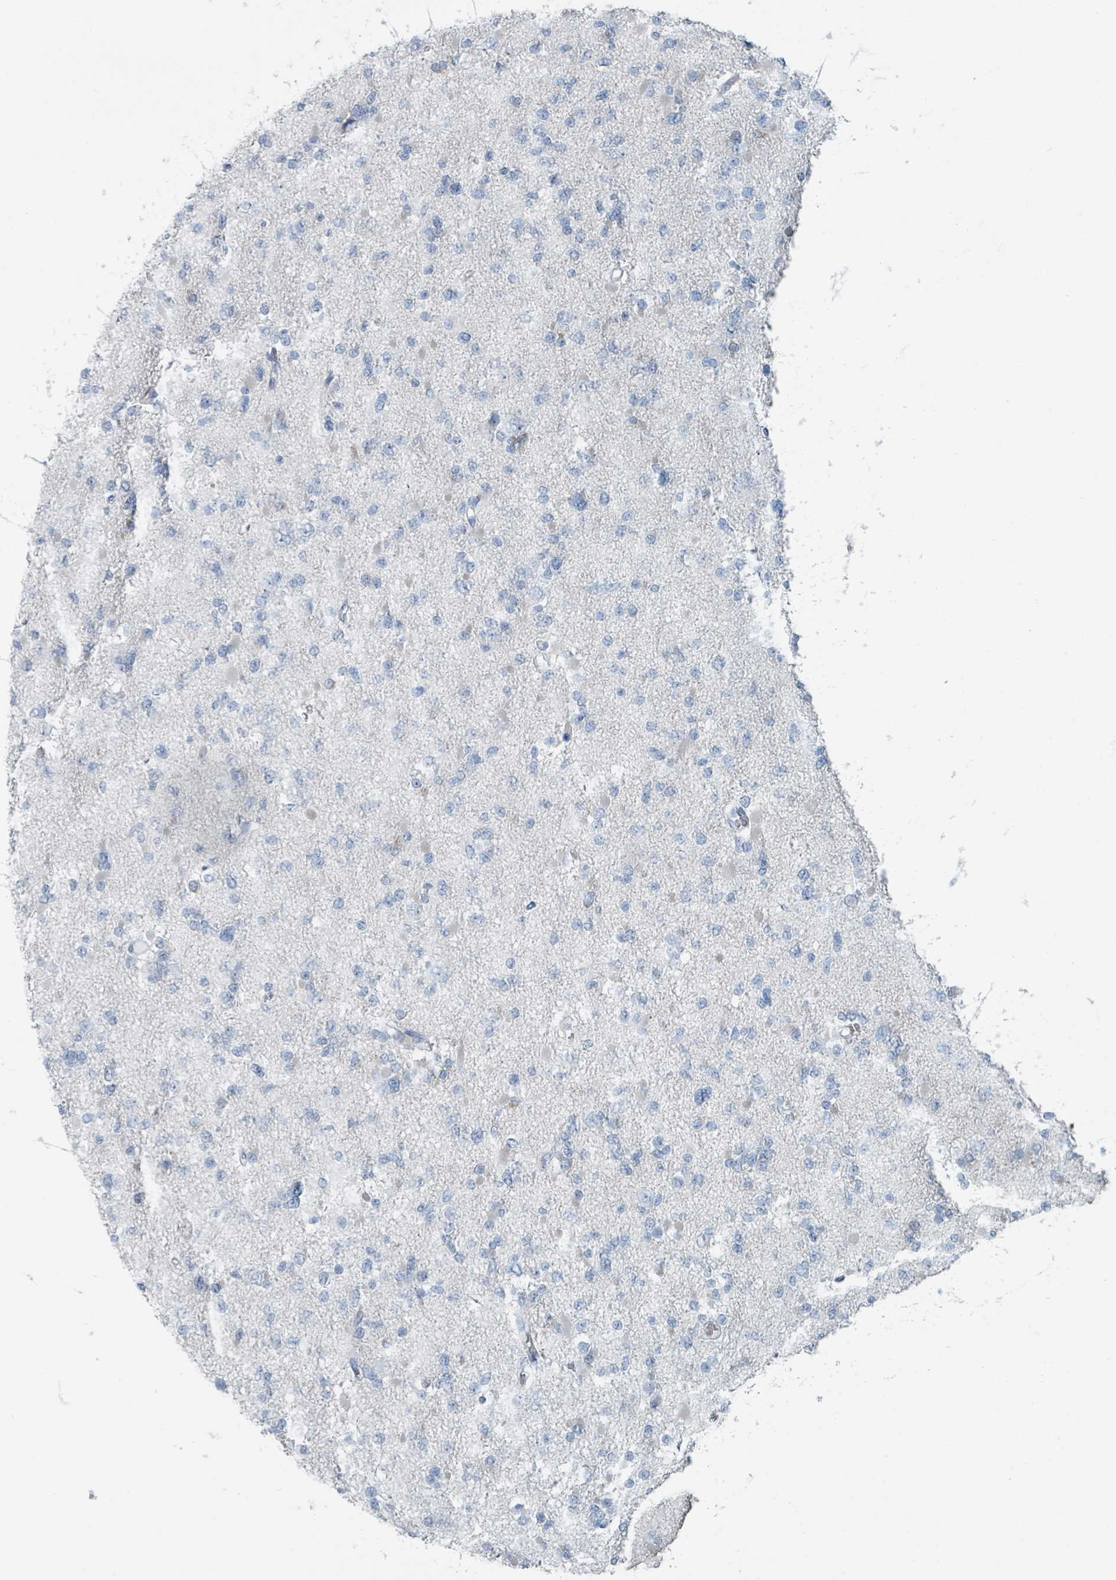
{"staining": {"intensity": "negative", "quantity": "none", "location": "none"}, "tissue": "glioma", "cell_type": "Tumor cells", "image_type": "cancer", "snomed": [{"axis": "morphology", "description": "Glioma, malignant, Low grade"}, {"axis": "topography", "description": "Brain"}], "caption": "A high-resolution histopathology image shows immunohistochemistry (IHC) staining of malignant glioma (low-grade), which demonstrates no significant expression in tumor cells.", "gene": "GAMT", "patient": {"sex": "female", "age": 22}}